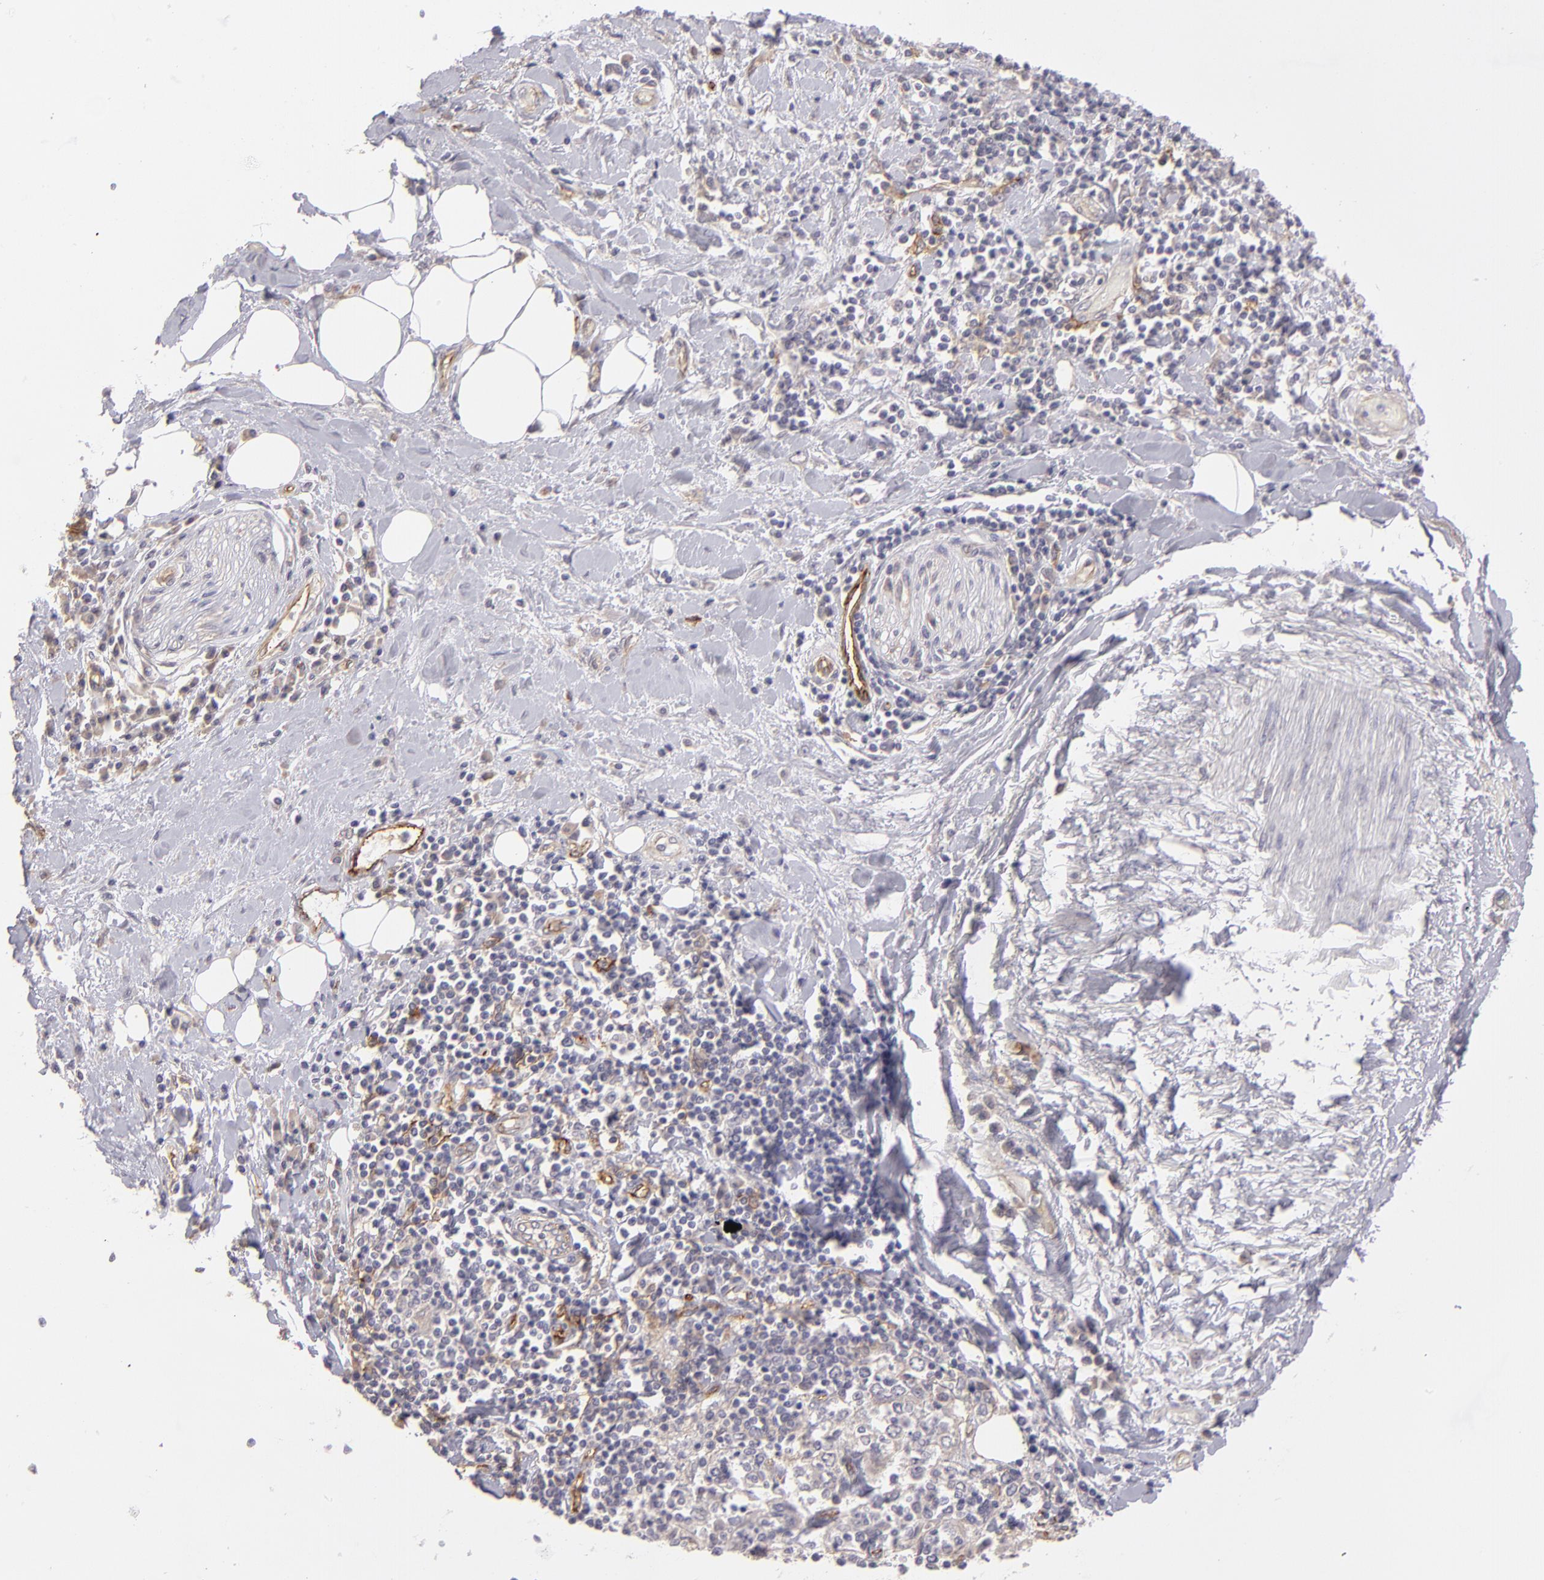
{"staining": {"intensity": "negative", "quantity": "none", "location": "none"}, "tissue": "pancreatic cancer", "cell_type": "Tumor cells", "image_type": "cancer", "snomed": [{"axis": "morphology", "description": "Adenocarcinoma, NOS"}, {"axis": "topography", "description": "Pancreas"}], "caption": "High magnification brightfield microscopy of pancreatic cancer (adenocarcinoma) stained with DAB (3,3'-diaminobenzidine) (brown) and counterstained with hematoxylin (blue): tumor cells show no significant expression.", "gene": "THBD", "patient": {"sex": "female", "age": 64}}